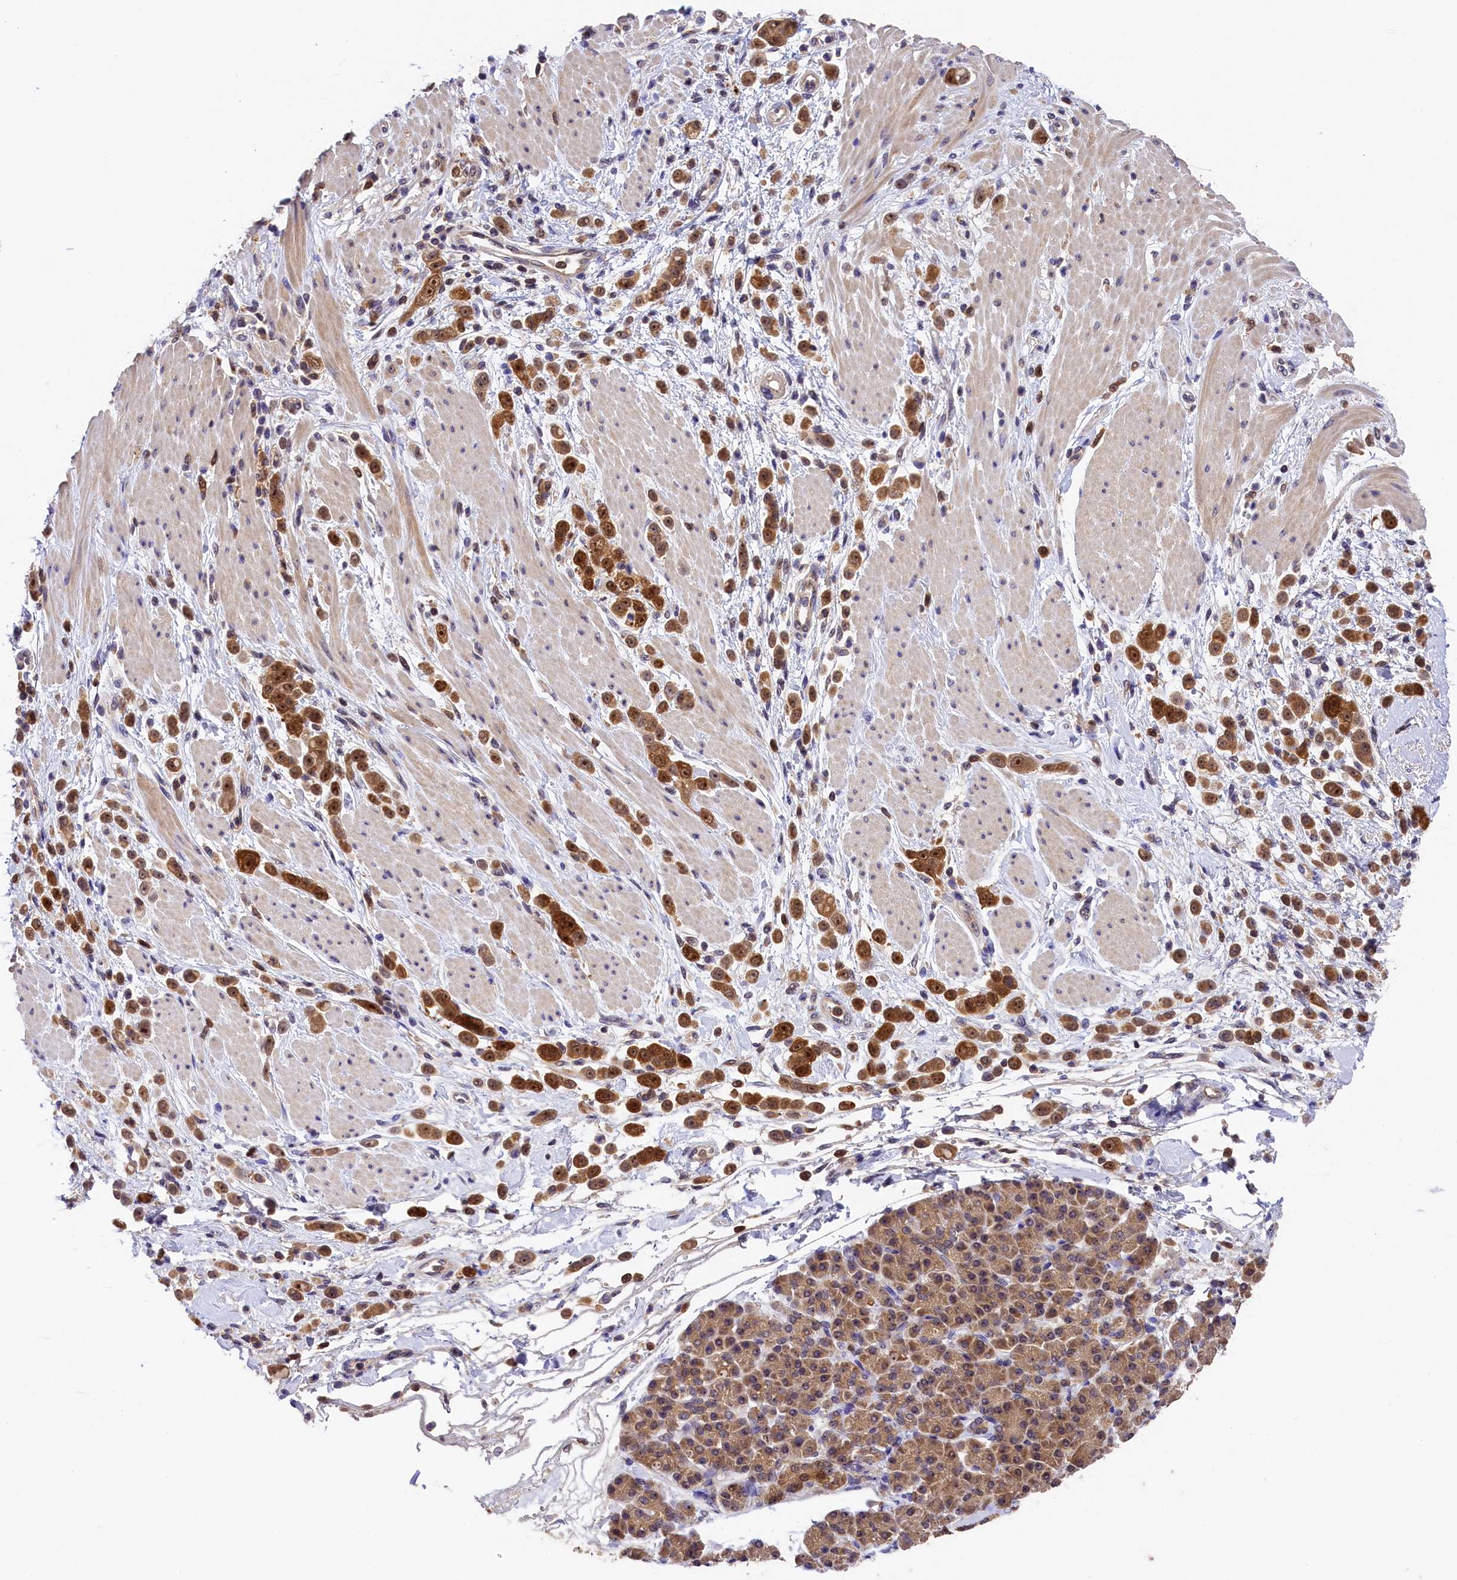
{"staining": {"intensity": "strong", "quantity": ">75%", "location": "cytoplasmic/membranous,nuclear"}, "tissue": "pancreatic cancer", "cell_type": "Tumor cells", "image_type": "cancer", "snomed": [{"axis": "morphology", "description": "Normal tissue, NOS"}, {"axis": "morphology", "description": "Adenocarcinoma, NOS"}, {"axis": "topography", "description": "Pancreas"}], "caption": "Strong cytoplasmic/membranous and nuclear staining for a protein is appreciated in approximately >75% of tumor cells of pancreatic adenocarcinoma using immunohistochemistry.", "gene": "EIF6", "patient": {"sex": "female", "age": 64}}